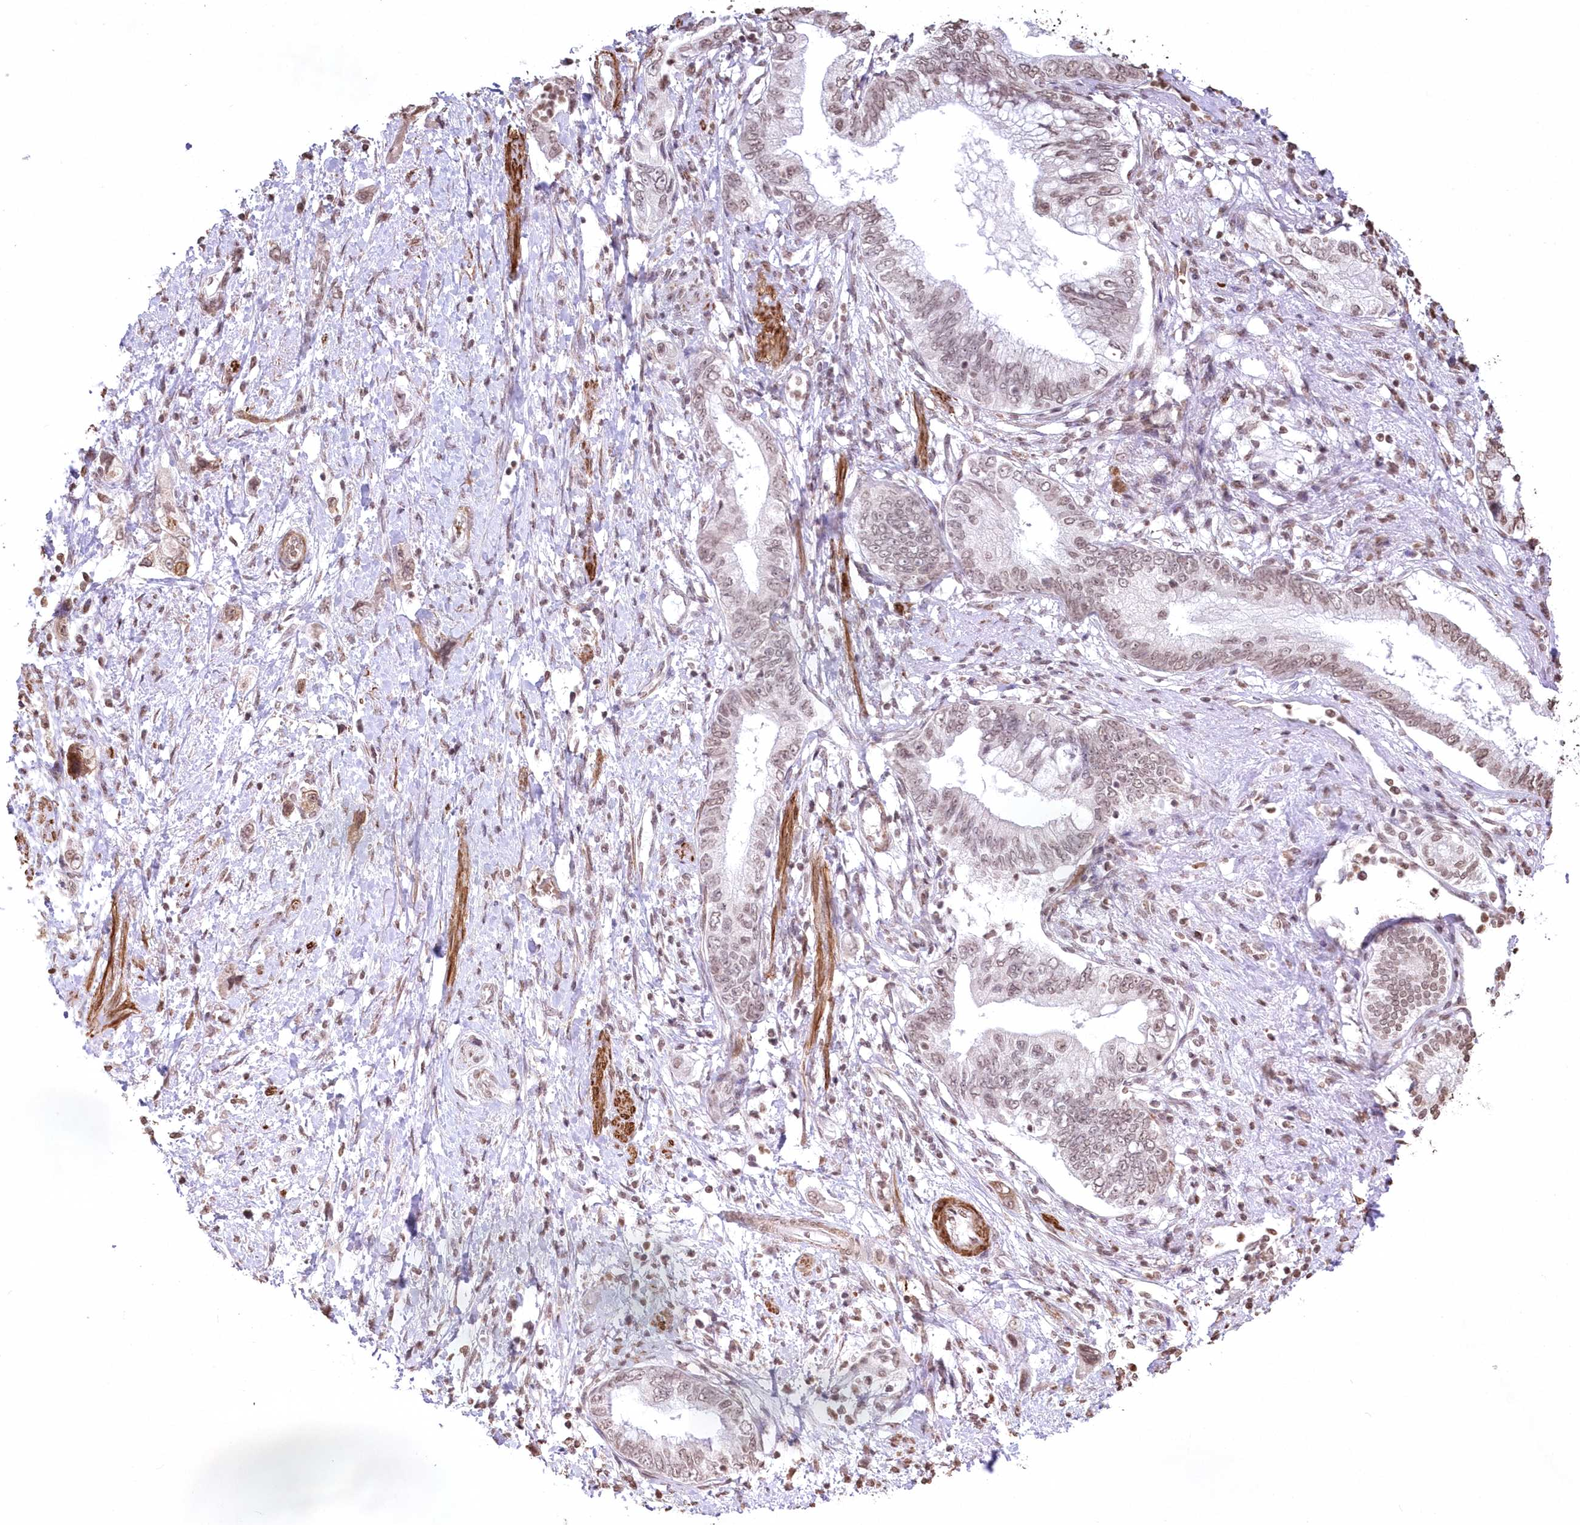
{"staining": {"intensity": "weak", "quantity": "<25%", "location": "nuclear"}, "tissue": "pancreatic cancer", "cell_type": "Tumor cells", "image_type": "cancer", "snomed": [{"axis": "morphology", "description": "Adenocarcinoma, NOS"}, {"axis": "topography", "description": "Pancreas"}], "caption": "Histopathology image shows no significant protein positivity in tumor cells of pancreatic cancer. (DAB immunohistochemistry with hematoxylin counter stain).", "gene": "RBM27", "patient": {"sex": "female", "age": 73}}